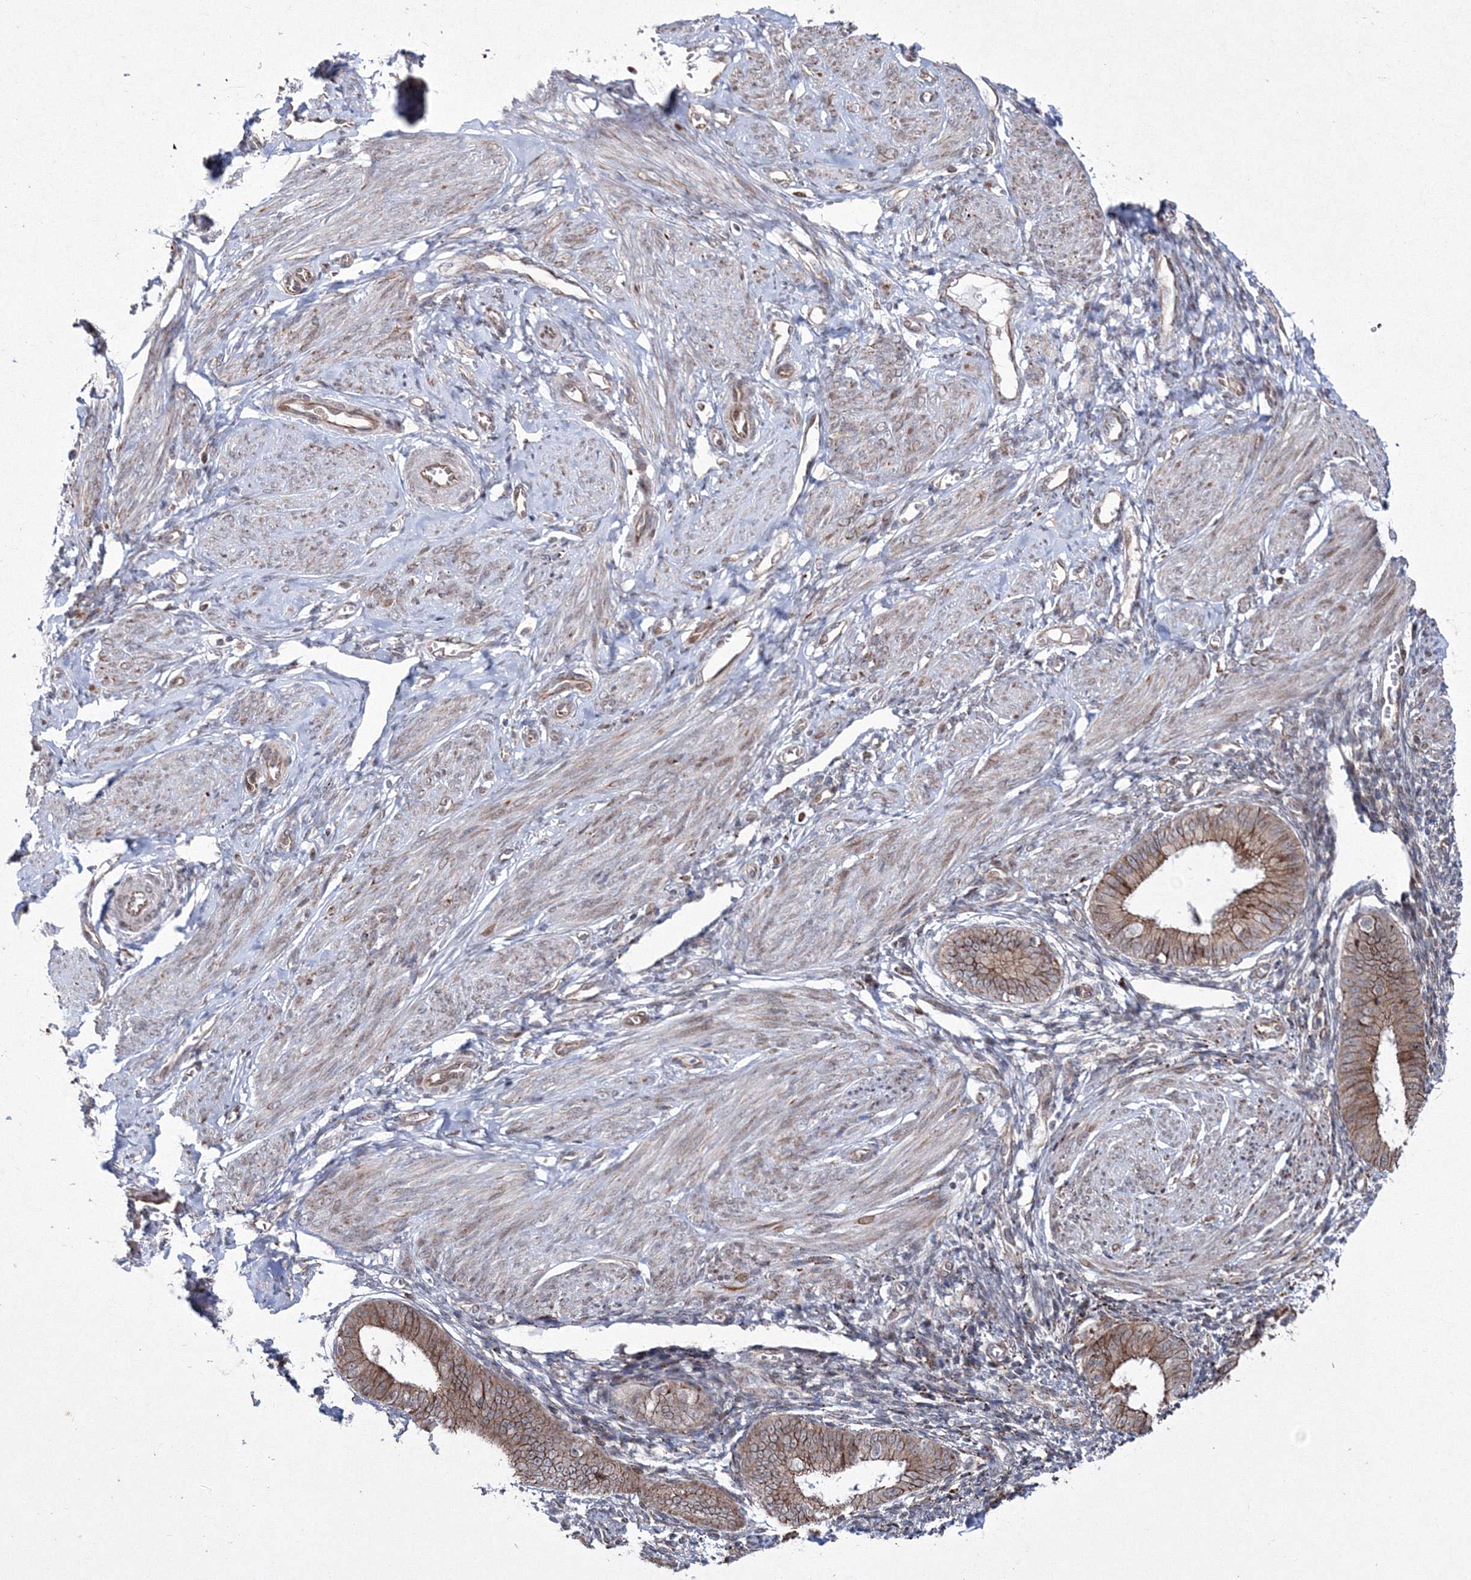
{"staining": {"intensity": "negative", "quantity": "none", "location": "none"}, "tissue": "endometrium", "cell_type": "Cells in endometrial stroma", "image_type": "normal", "snomed": [{"axis": "morphology", "description": "Normal tissue, NOS"}, {"axis": "topography", "description": "Uterus"}, {"axis": "topography", "description": "Endometrium"}], "caption": "Protein analysis of unremarkable endometrium reveals no significant positivity in cells in endometrial stroma.", "gene": "EFCAB12", "patient": {"sex": "female", "age": 48}}